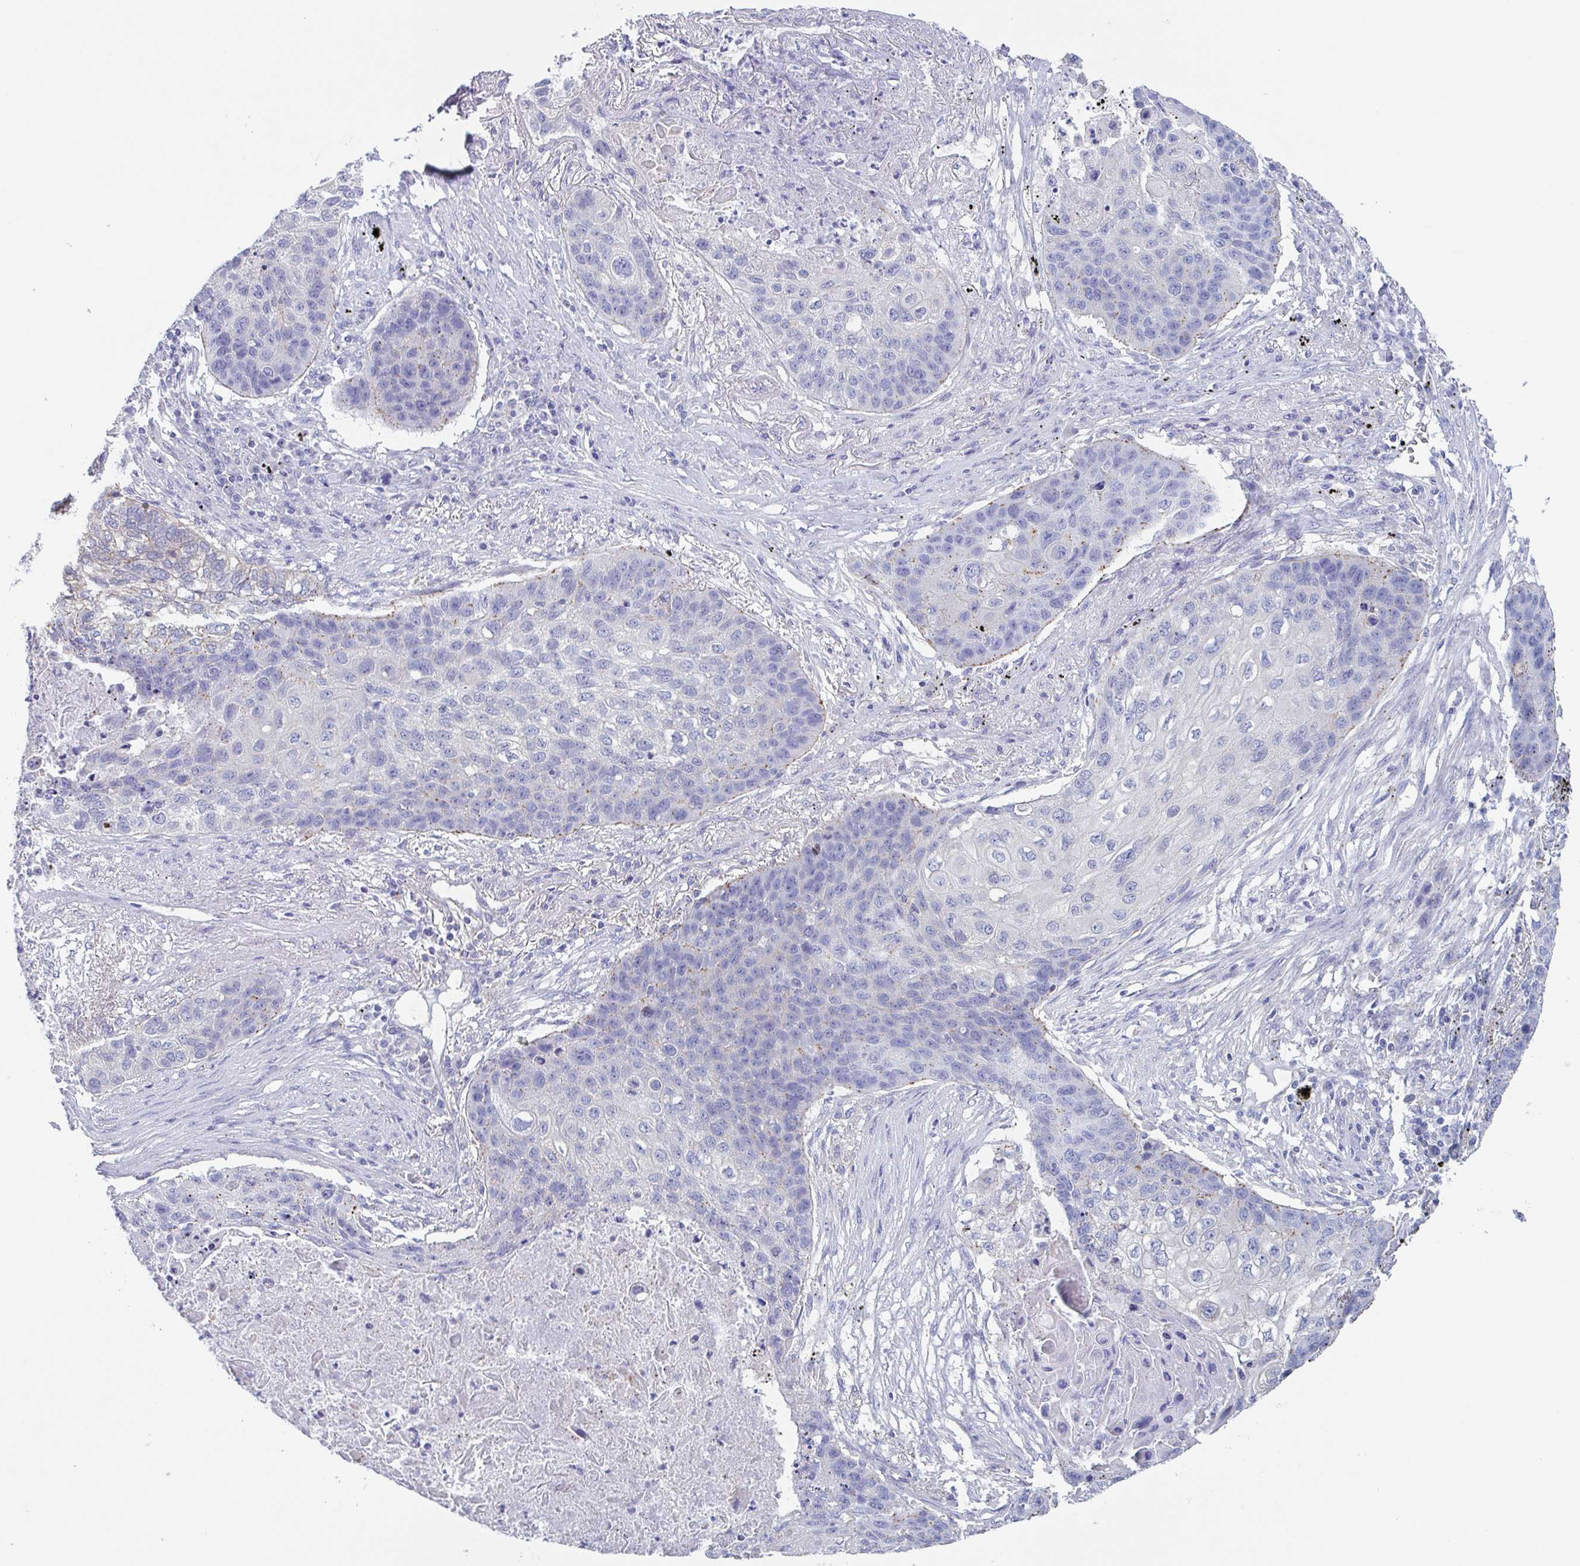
{"staining": {"intensity": "moderate", "quantity": "<25%", "location": "cytoplasmic/membranous"}, "tissue": "lung cancer", "cell_type": "Tumor cells", "image_type": "cancer", "snomed": [{"axis": "morphology", "description": "Squamous cell carcinoma, NOS"}, {"axis": "topography", "description": "Lung"}], "caption": "A photomicrograph of lung cancer (squamous cell carcinoma) stained for a protein demonstrates moderate cytoplasmic/membranous brown staining in tumor cells. (IHC, brightfield microscopy, high magnification).", "gene": "CHMP5", "patient": {"sex": "female", "age": 63}}